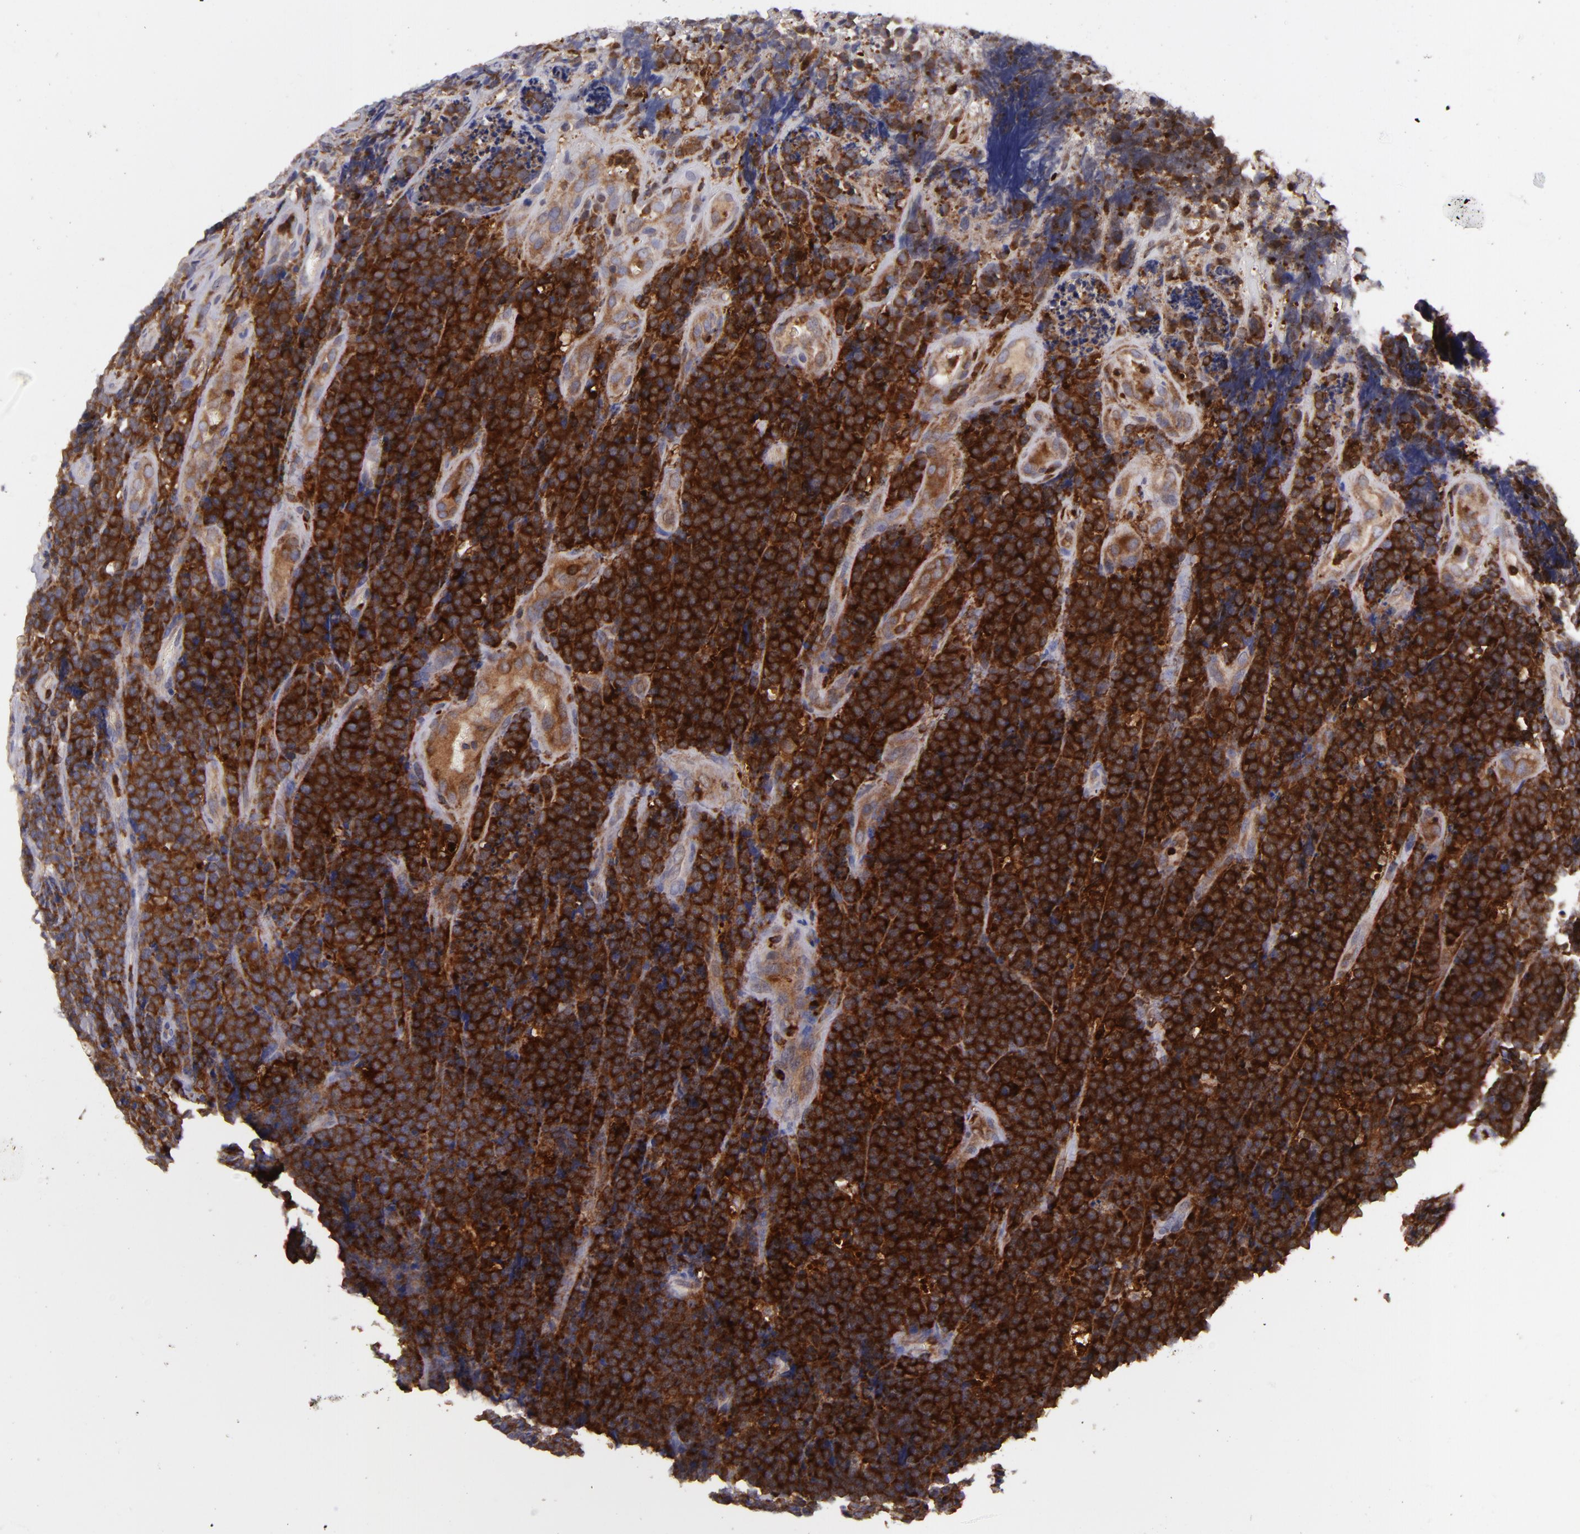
{"staining": {"intensity": "strong", "quantity": ">75%", "location": "cytoplasmic/membranous"}, "tissue": "lymphoma", "cell_type": "Tumor cells", "image_type": "cancer", "snomed": [{"axis": "morphology", "description": "Malignant lymphoma, non-Hodgkin's type, High grade"}, {"axis": "topography", "description": "Small intestine"}, {"axis": "topography", "description": "Colon"}], "caption": "Tumor cells display high levels of strong cytoplasmic/membranous staining in approximately >75% of cells in human high-grade malignant lymphoma, non-Hodgkin's type.", "gene": "MMP10", "patient": {"sex": "male", "age": 8}}